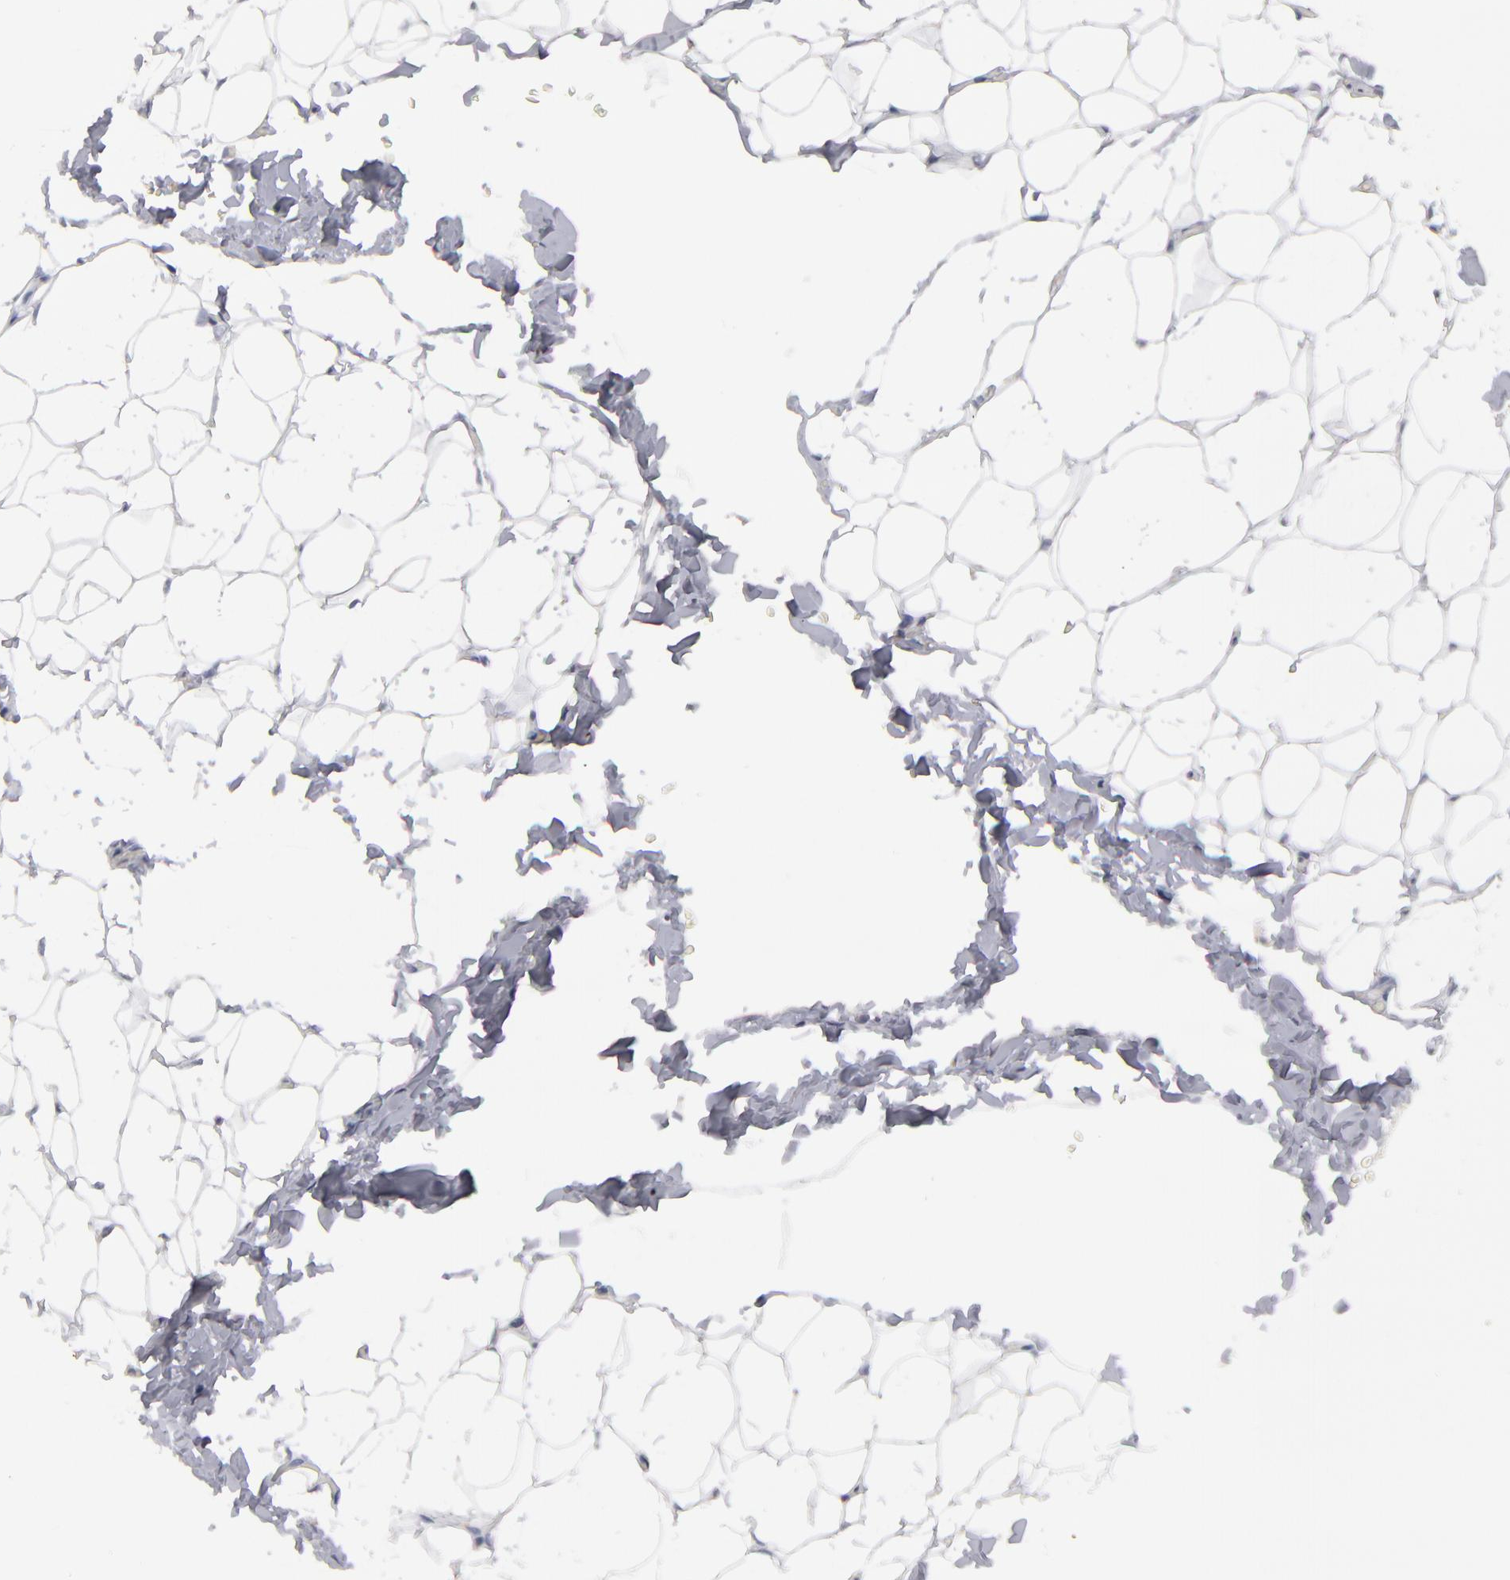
{"staining": {"intensity": "negative", "quantity": "none", "location": "none"}, "tissue": "adipose tissue", "cell_type": "Adipocytes", "image_type": "normal", "snomed": [{"axis": "morphology", "description": "Normal tissue, NOS"}, {"axis": "topography", "description": "Soft tissue"}], "caption": "Normal adipose tissue was stained to show a protein in brown. There is no significant staining in adipocytes.", "gene": "CCDC80", "patient": {"sex": "male", "age": 26}}